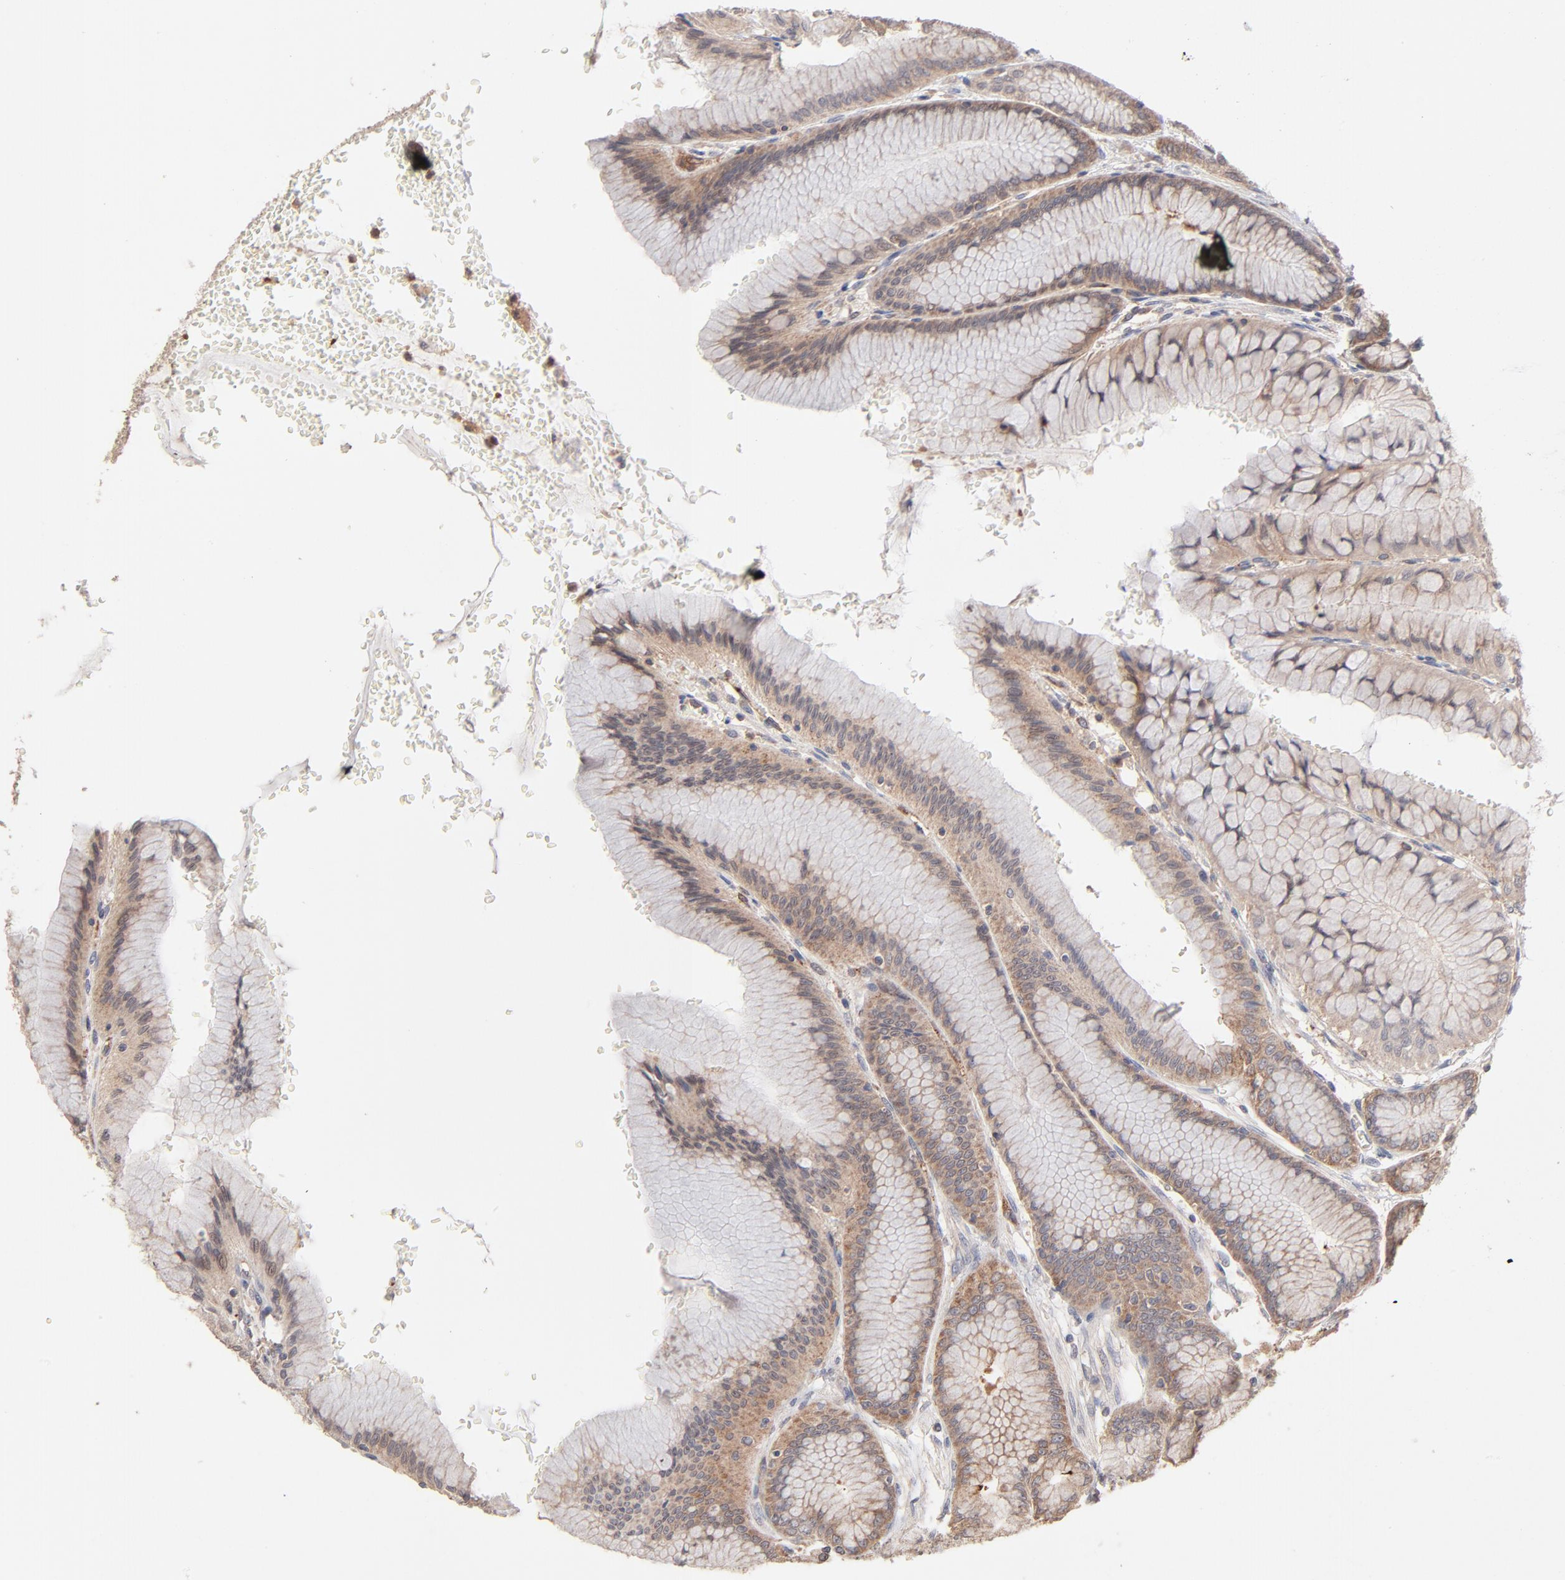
{"staining": {"intensity": "moderate", "quantity": ">75%", "location": "cytoplasmic/membranous"}, "tissue": "stomach", "cell_type": "Glandular cells", "image_type": "normal", "snomed": [{"axis": "morphology", "description": "Normal tissue, NOS"}, {"axis": "morphology", "description": "Adenocarcinoma, NOS"}, {"axis": "topography", "description": "Stomach"}, {"axis": "topography", "description": "Stomach, lower"}], "caption": "Immunohistochemical staining of benign stomach displays >75% levels of moderate cytoplasmic/membranous protein expression in about >75% of glandular cells.", "gene": "IVNS1ABP", "patient": {"sex": "female", "age": 65}}